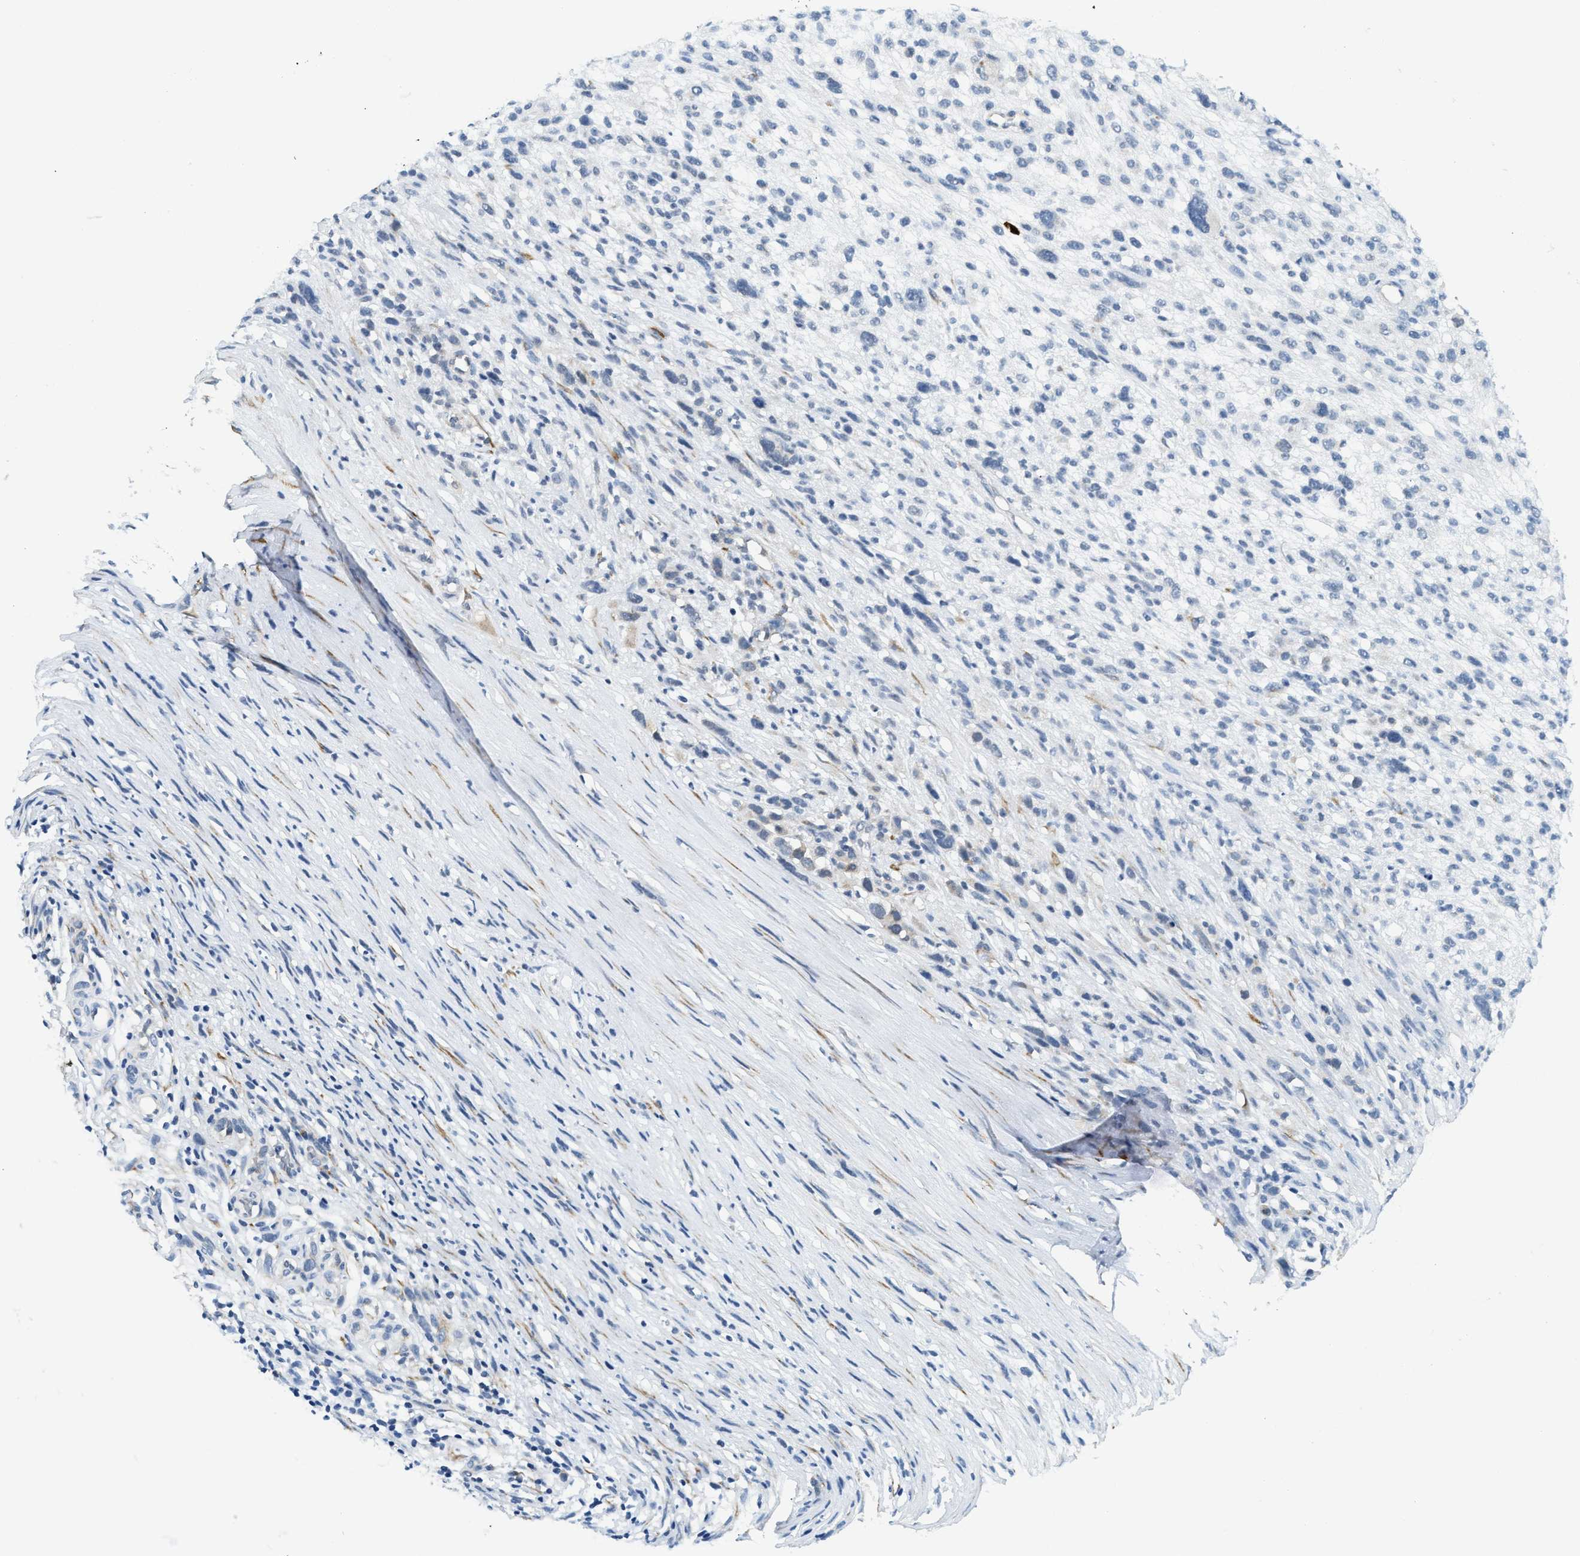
{"staining": {"intensity": "weak", "quantity": "<25%", "location": "cytoplasmic/membranous"}, "tissue": "melanoma", "cell_type": "Tumor cells", "image_type": "cancer", "snomed": [{"axis": "morphology", "description": "Malignant melanoma, NOS"}, {"axis": "topography", "description": "Skin"}], "caption": "Image shows no protein staining in tumor cells of malignant melanoma tissue.", "gene": "KCNC2", "patient": {"sex": "female", "age": 55}}